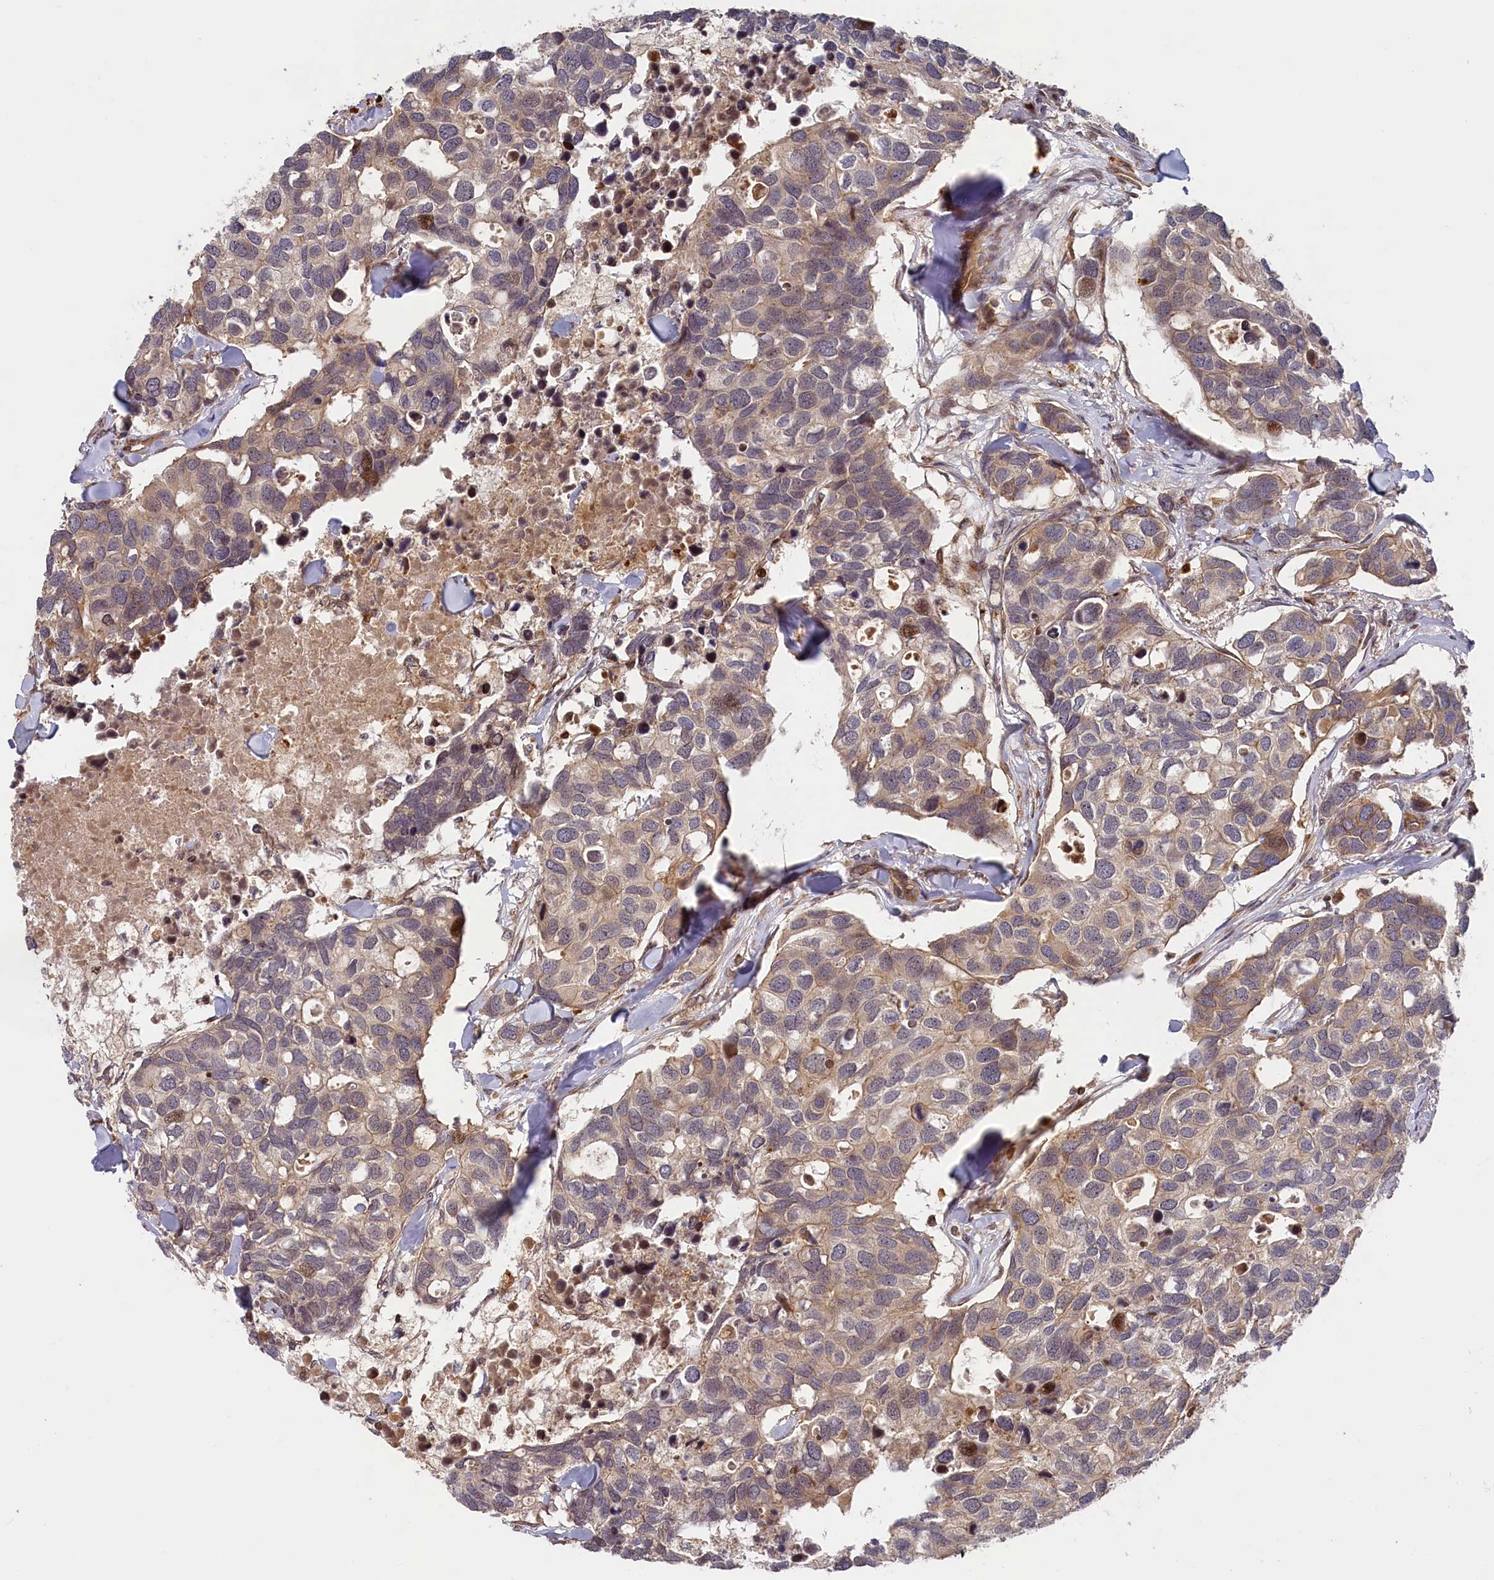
{"staining": {"intensity": "moderate", "quantity": ">75%", "location": "cytoplasmic/membranous"}, "tissue": "breast cancer", "cell_type": "Tumor cells", "image_type": "cancer", "snomed": [{"axis": "morphology", "description": "Duct carcinoma"}, {"axis": "topography", "description": "Breast"}], "caption": "DAB (3,3'-diaminobenzidine) immunohistochemical staining of human breast cancer demonstrates moderate cytoplasmic/membranous protein positivity in approximately >75% of tumor cells.", "gene": "CEP44", "patient": {"sex": "female", "age": 83}}